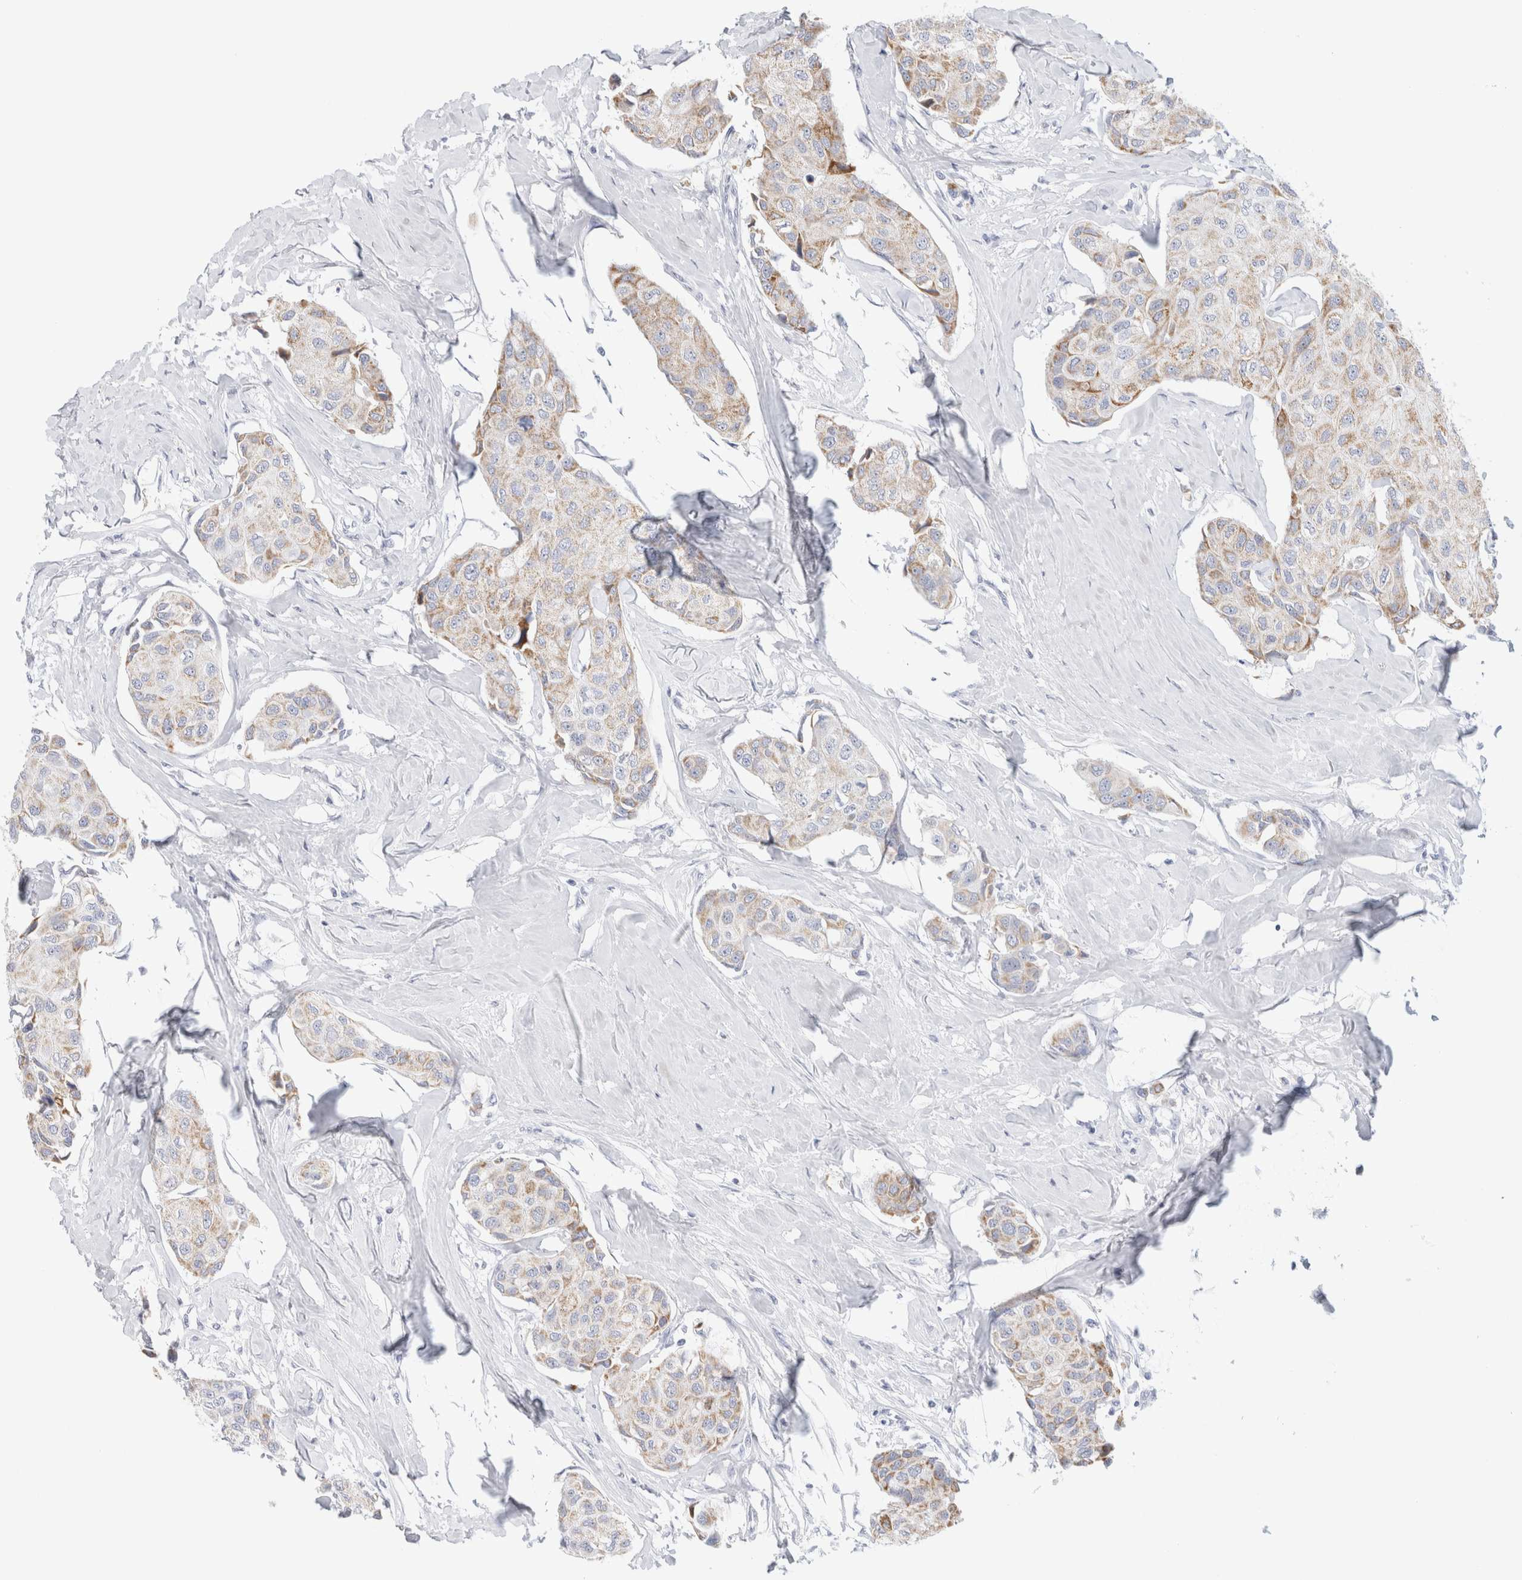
{"staining": {"intensity": "moderate", "quantity": "25%-75%", "location": "cytoplasmic/membranous"}, "tissue": "breast cancer", "cell_type": "Tumor cells", "image_type": "cancer", "snomed": [{"axis": "morphology", "description": "Duct carcinoma"}, {"axis": "topography", "description": "Breast"}], "caption": "Breast intraductal carcinoma stained with DAB immunohistochemistry reveals medium levels of moderate cytoplasmic/membranous expression in about 25%-75% of tumor cells.", "gene": "ECHDC2", "patient": {"sex": "female", "age": 80}}